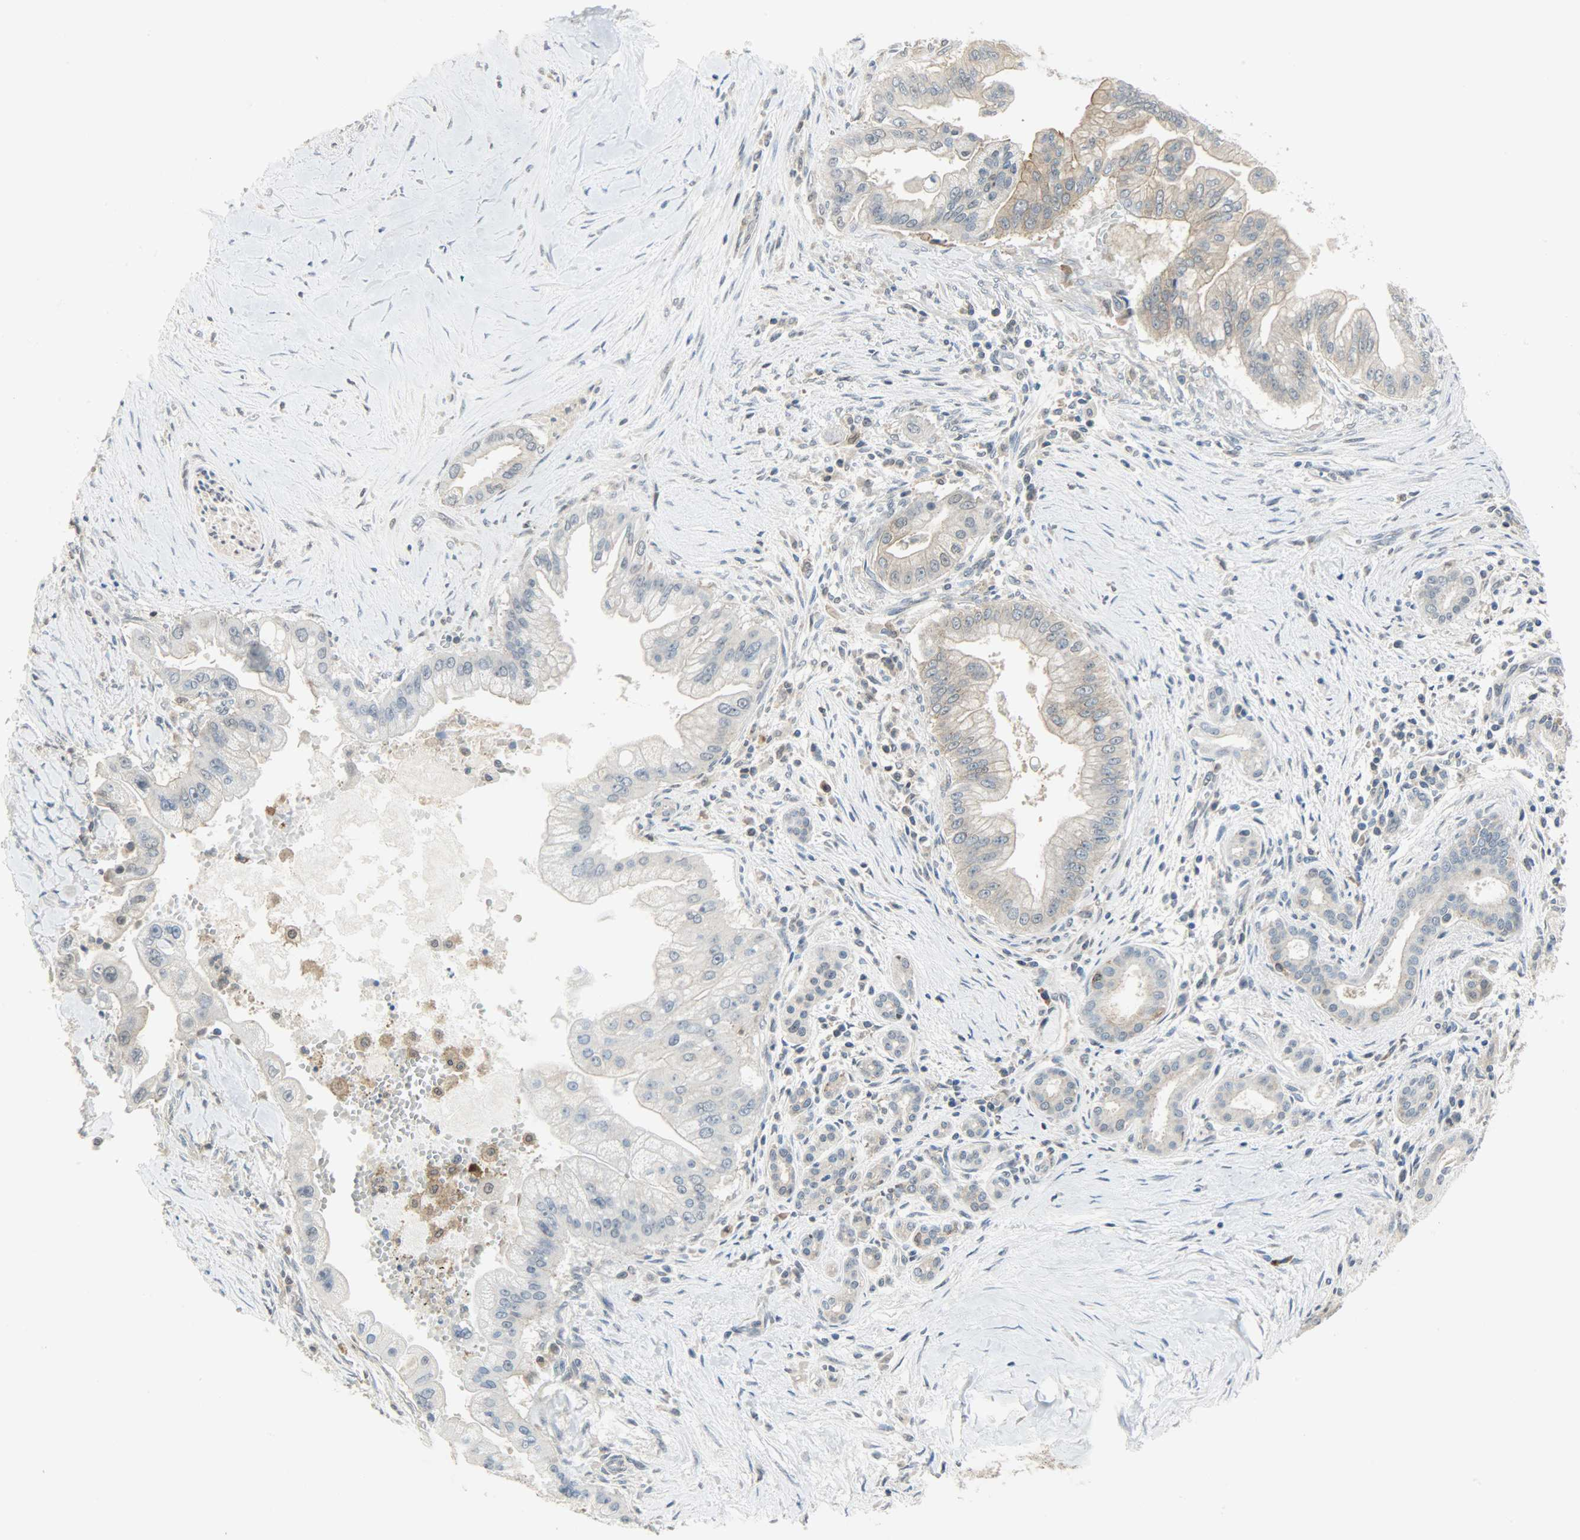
{"staining": {"intensity": "moderate", "quantity": "25%-75%", "location": "cytoplasmic/membranous"}, "tissue": "pancreatic cancer", "cell_type": "Tumor cells", "image_type": "cancer", "snomed": [{"axis": "morphology", "description": "Adenocarcinoma, NOS"}, {"axis": "topography", "description": "Pancreas"}], "caption": "Pancreatic cancer tissue exhibits moderate cytoplasmic/membranous expression in approximately 25%-75% of tumor cells", "gene": "TRIM21", "patient": {"sex": "male", "age": 59}}